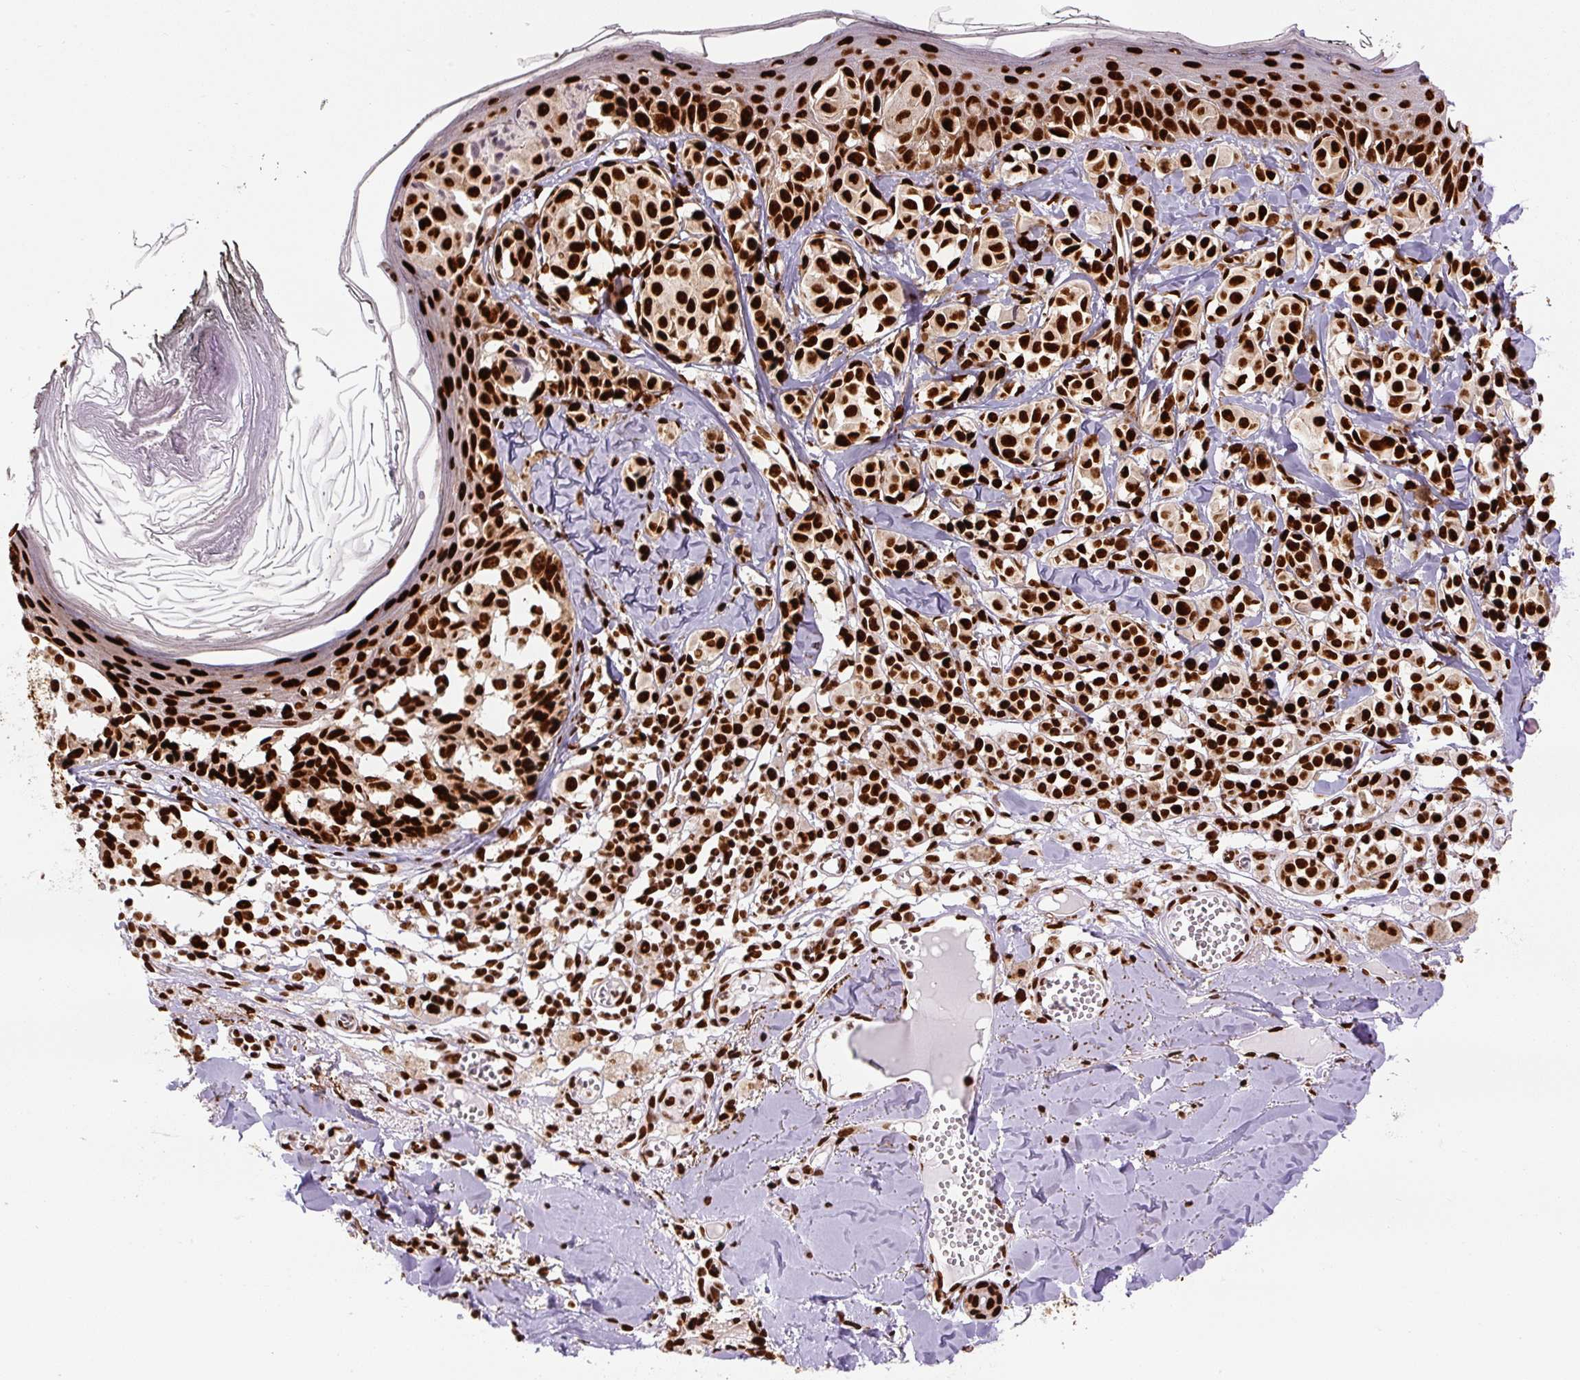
{"staining": {"intensity": "strong", "quantity": ">75%", "location": "nuclear"}, "tissue": "melanoma", "cell_type": "Tumor cells", "image_type": "cancer", "snomed": [{"axis": "morphology", "description": "Malignant melanoma, NOS"}, {"axis": "topography", "description": "Skin"}], "caption": "A brown stain labels strong nuclear expression of a protein in melanoma tumor cells.", "gene": "FUS", "patient": {"sex": "female", "age": 43}}